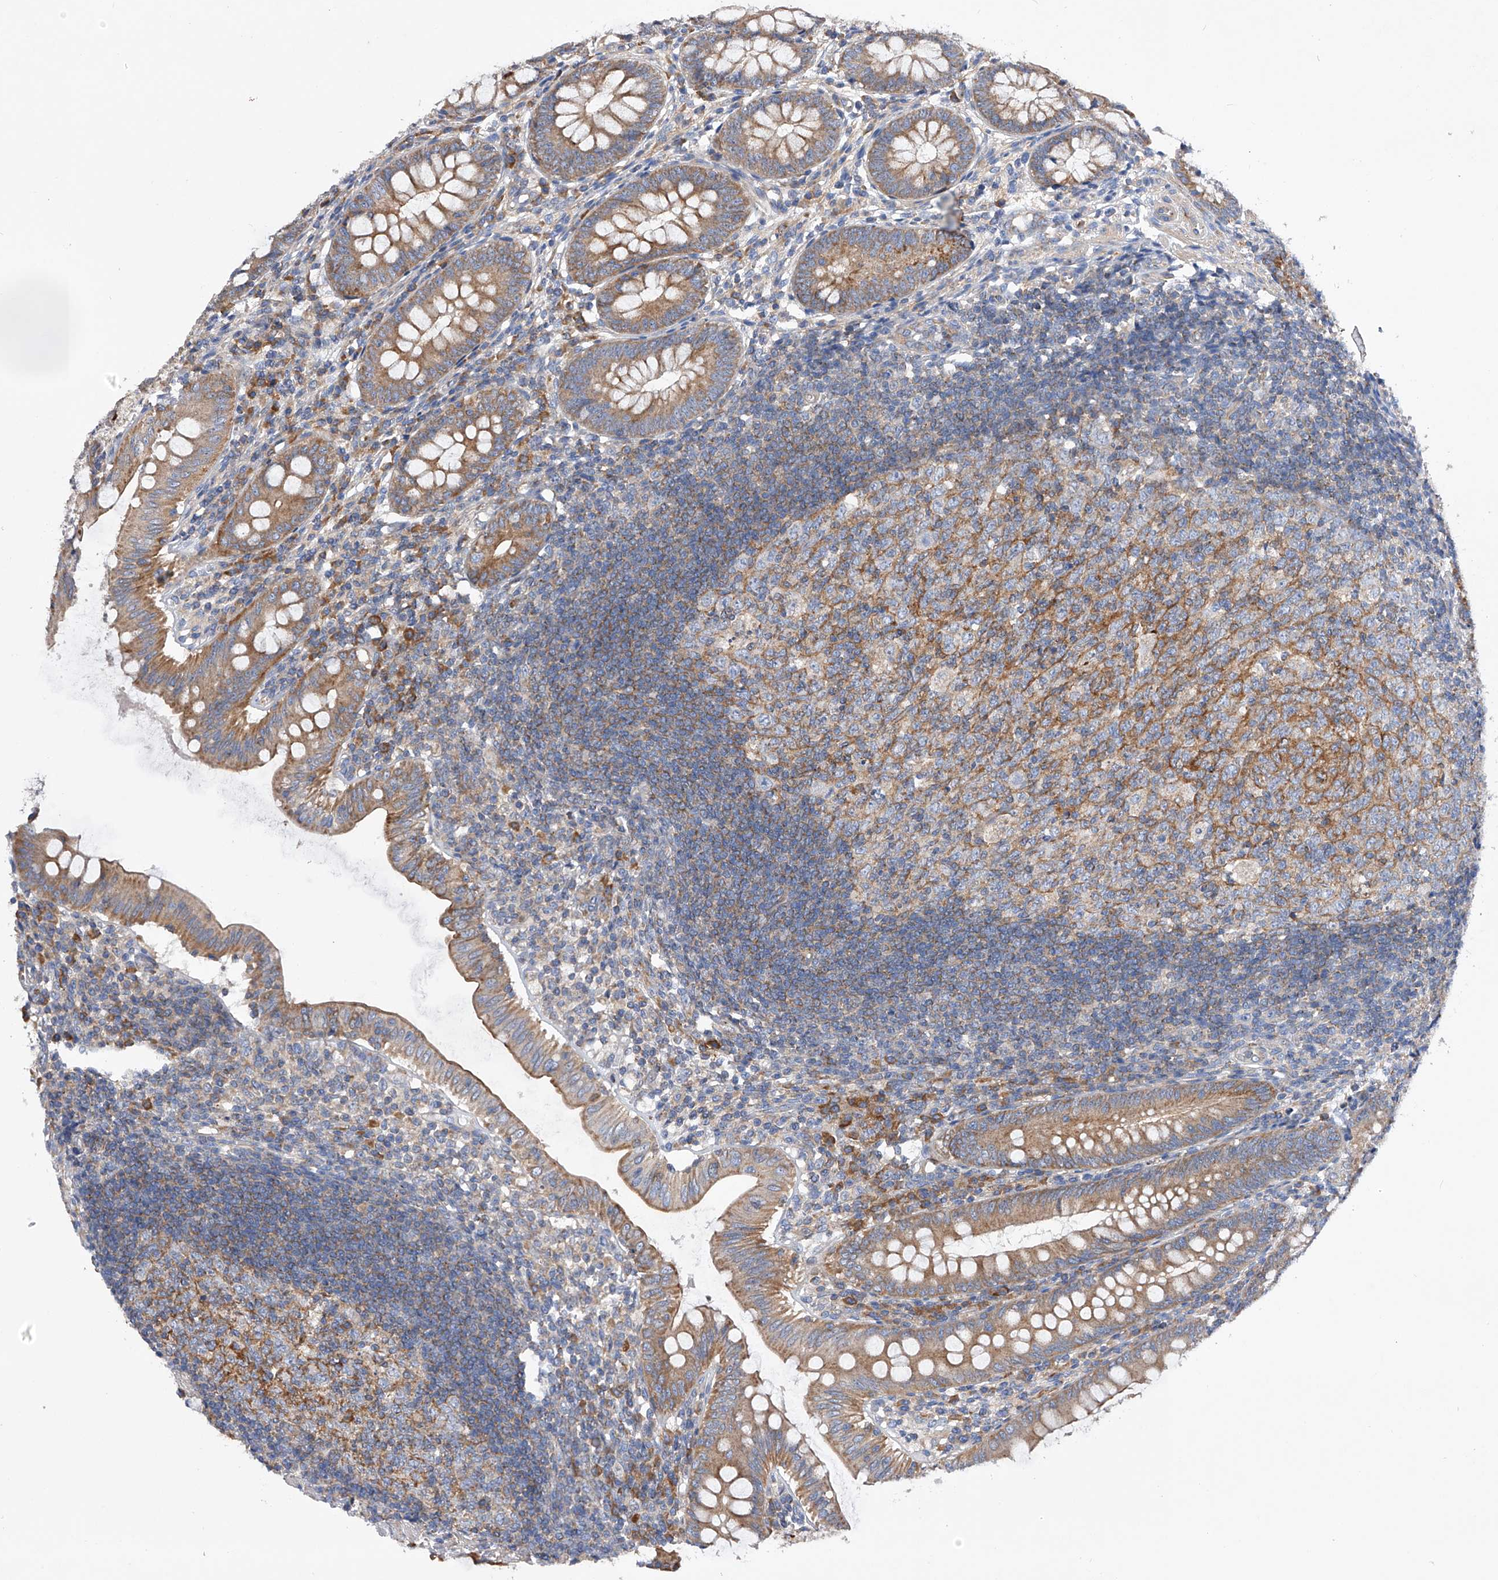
{"staining": {"intensity": "moderate", "quantity": ">75%", "location": "cytoplasmic/membranous"}, "tissue": "appendix", "cell_type": "Glandular cells", "image_type": "normal", "snomed": [{"axis": "morphology", "description": "Normal tissue, NOS"}, {"axis": "topography", "description": "Appendix"}], "caption": "Glandular cells display medium levels of moderate cytoplasmic/membranous staining in about >75% of cells in benign human appendix.", "gene": "MLYCD", "patient": {"sex": "male", "age": 14}}